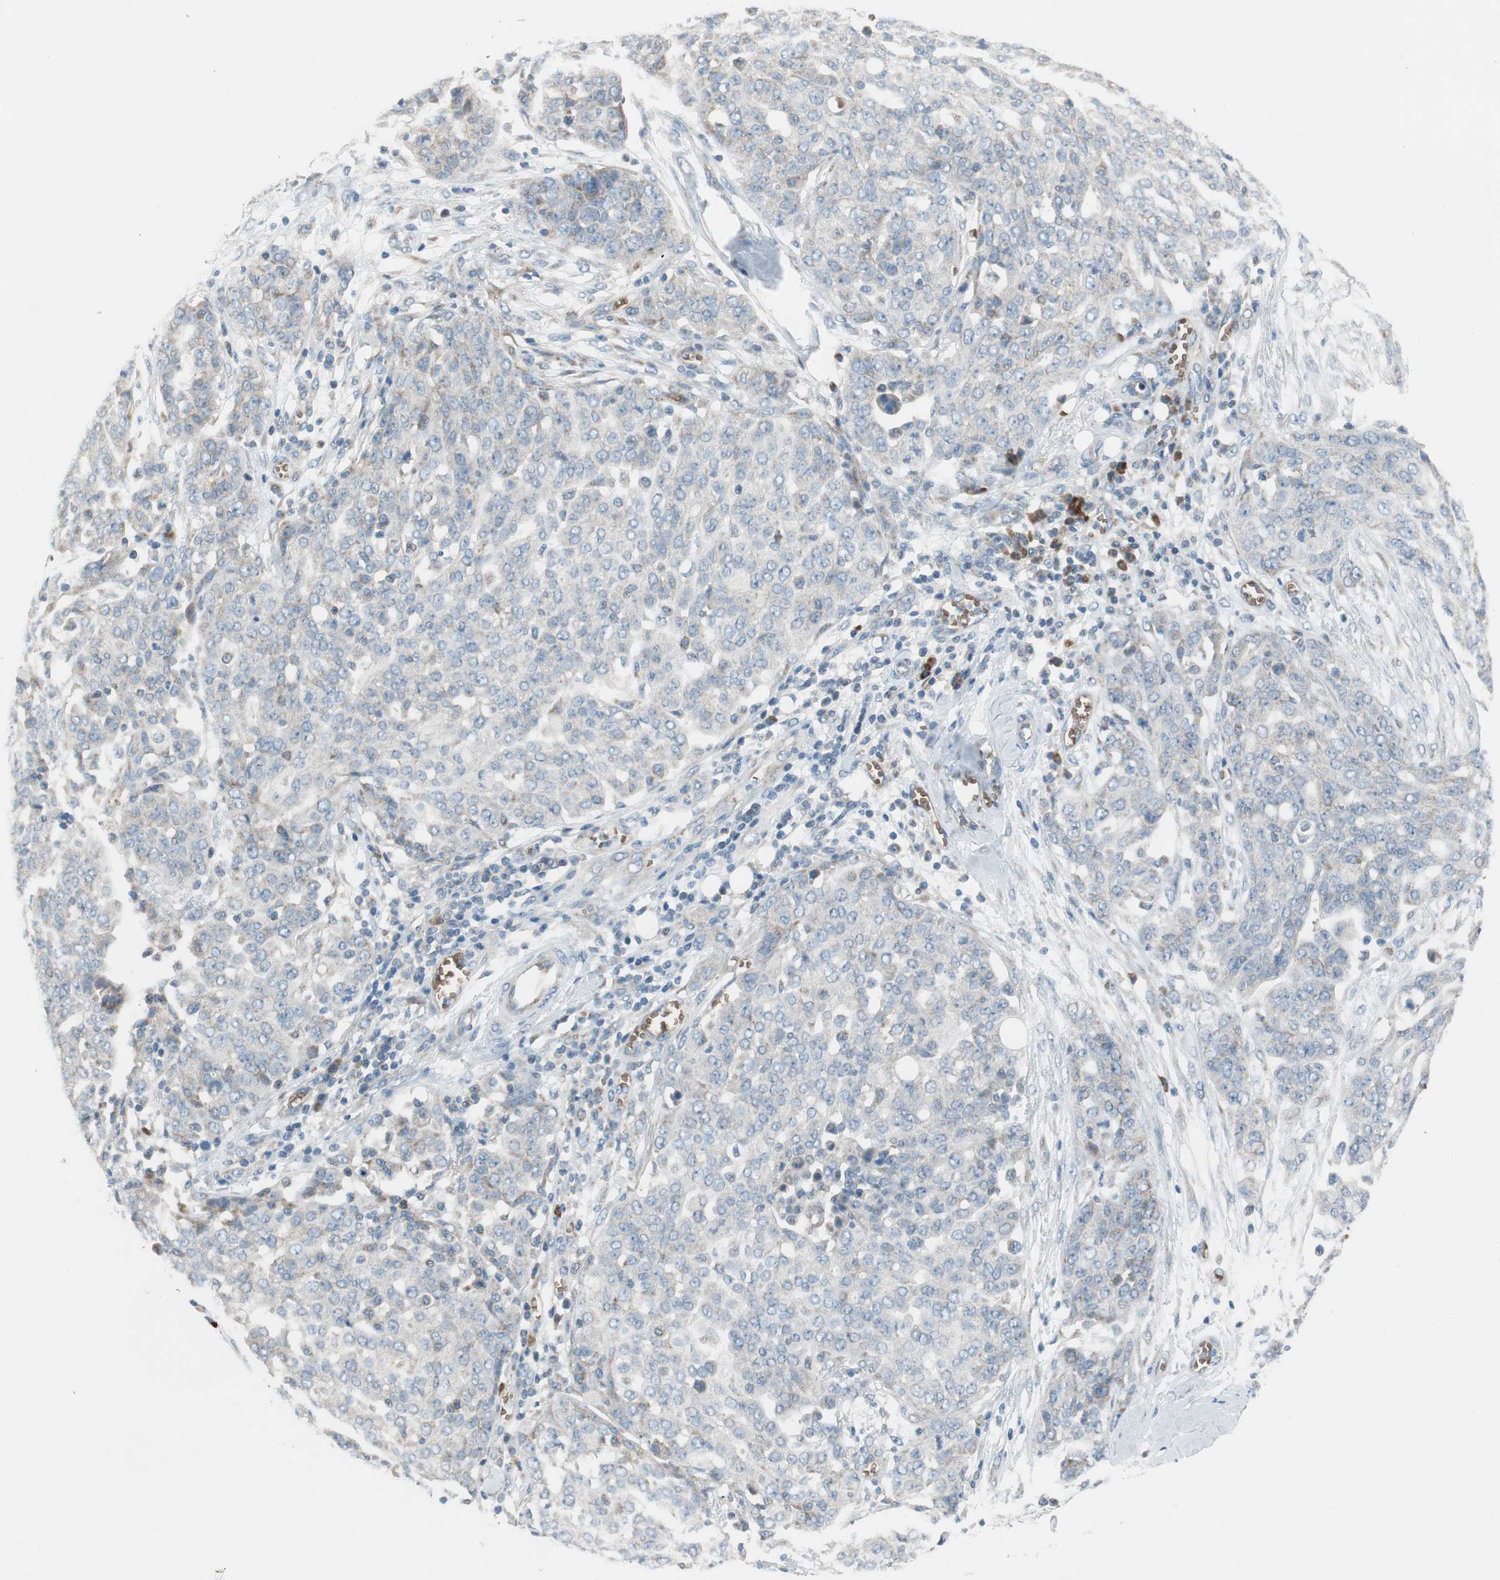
{"staining": {"intensity": "weak", "quantity": "<25%", "location": "cytoplasmic/membranous"}, "tissue": "ovarian cancer", "cell_type": "Tumor cells", "image_type": "cancer", "snomed": [{"axis": "morphology", "description": "Cystadenocarcinoma, serous, NOS"}, {"axis": "topography", "description": "Soft tissue"}, {"axis": "topography", "description": "Ovary"}], "caption": "Tumor cells are negative for brown protein staining in ovarian cancer. Brightfield microscopy of immunohistochemistry (IHC) stained with DAB (3,3'-diaminobenzidine) (brown) and hematoxylin (blue), captured at high magnification.", "gene": "GYPC", "patient": {"sex": "female", "age": 57}}